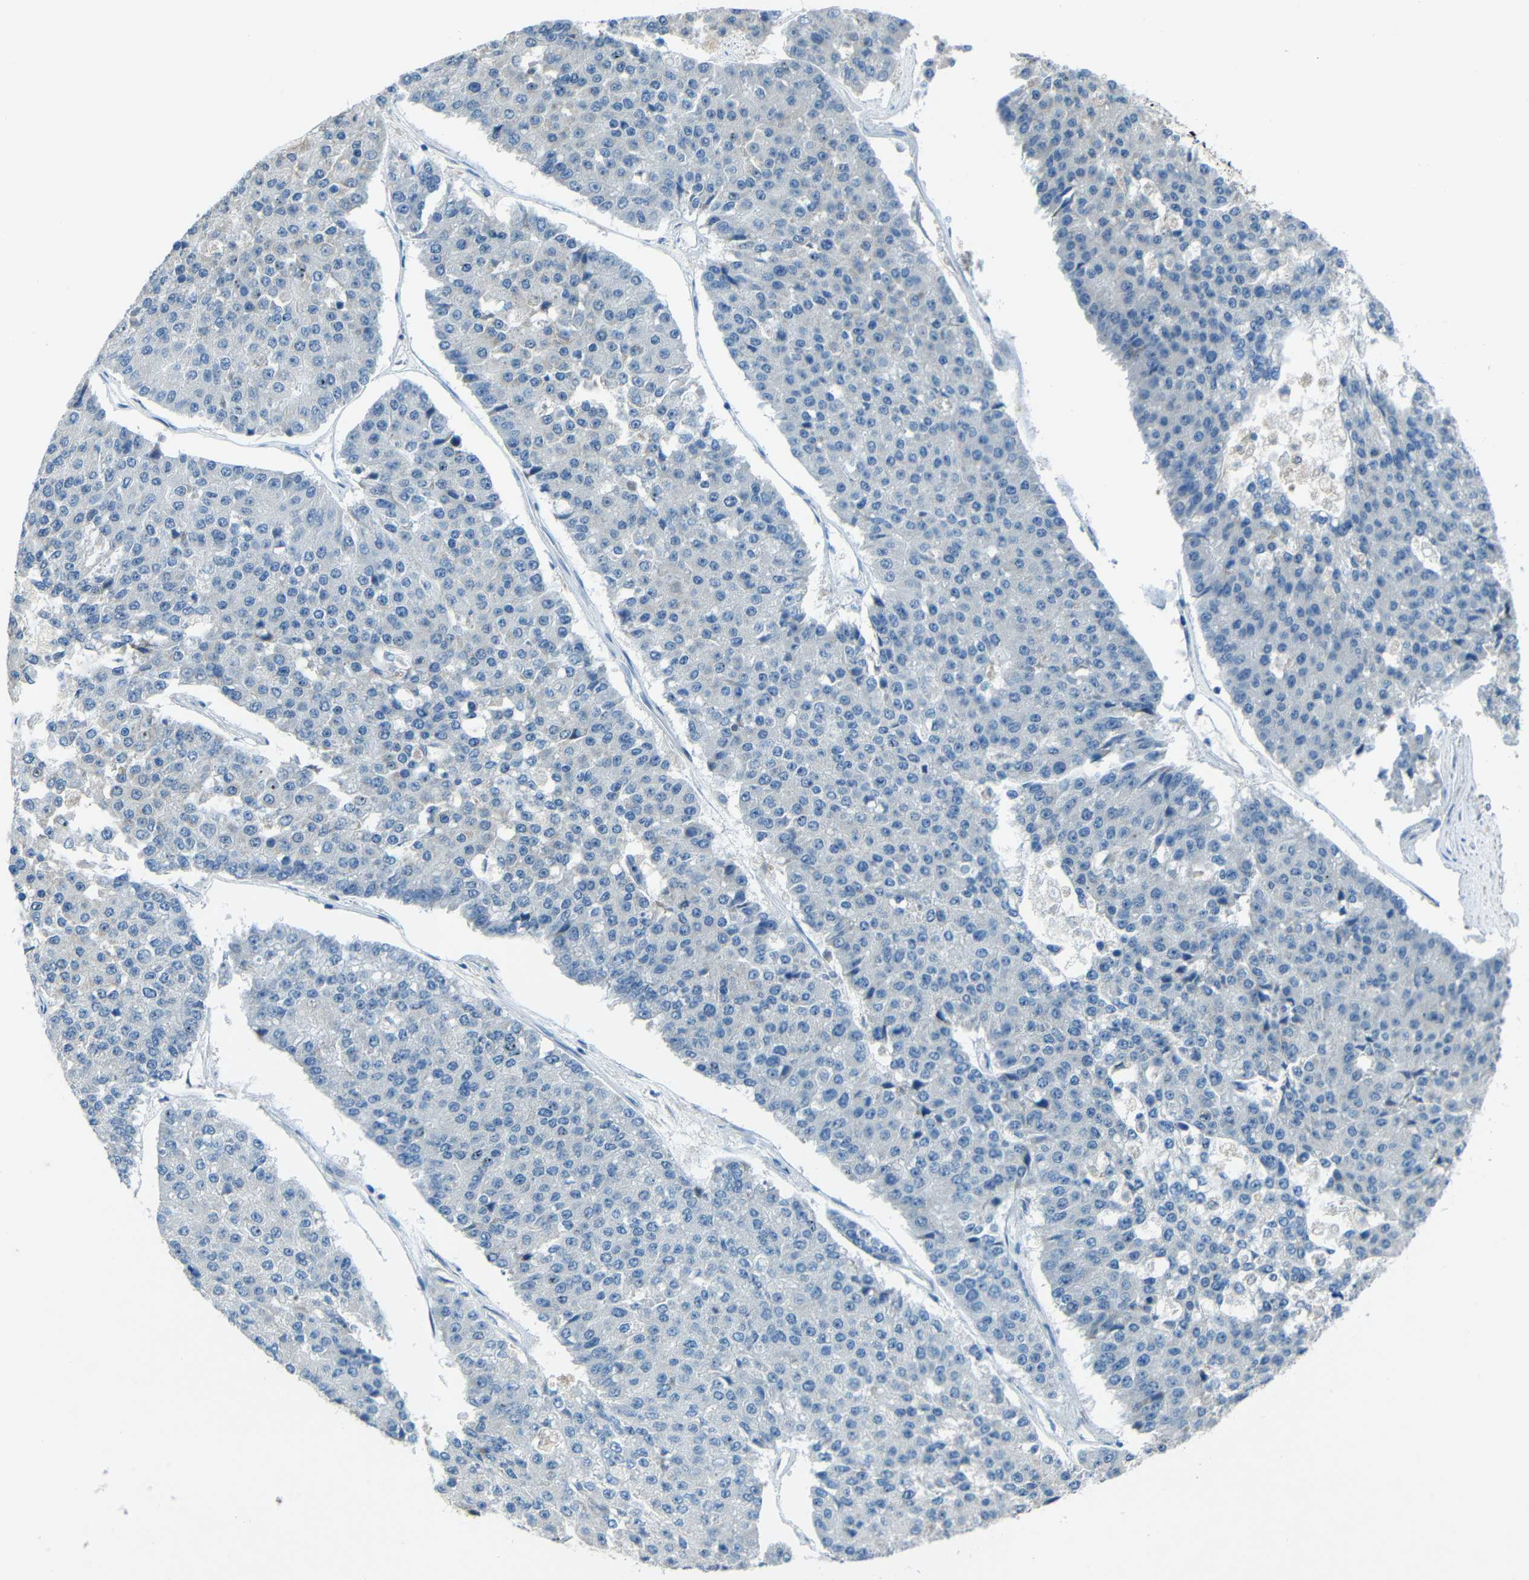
{"staining": {"intensity": "negative", "quantity": "none", "location": "none"}, "tissue": "pancreatic cancer", "cell_type": "Tumor cells", "image_type": "cancer", "snomed": [{"axis": "morphology", "description": "Adenocarcinoma, NOS"}, {"axis": "topography", "description": "Pancreas"}], "caption": "Adenocarcinoma (pancreatic) stained for a protein using immunohistochemistry displays no expression tumor cells.", "gene": "ANKRD22", "patient": {"sex": "male", "age": 50}}